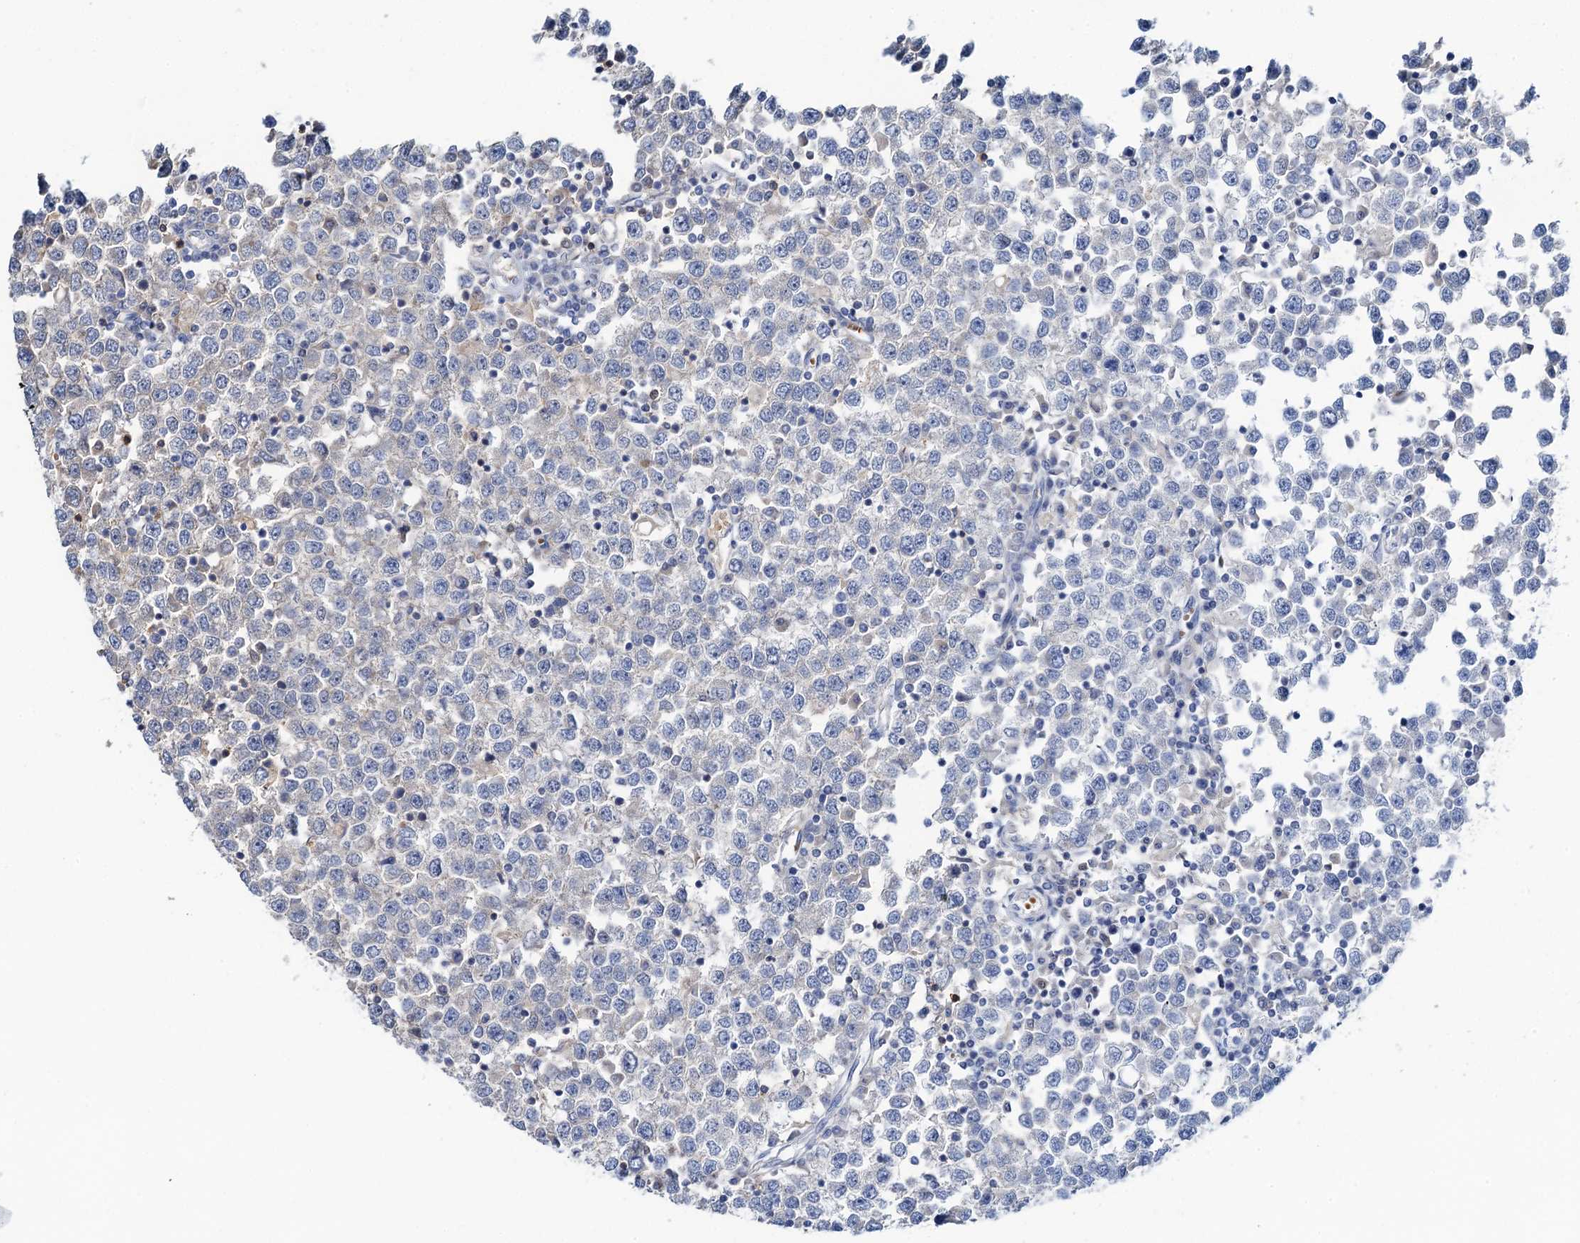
{"staining": {"intensity": "negative", "quantity": "none", "location": "none"}, "tissue": "testis cancer", "cell_type": "Tumor cells", "image_type": "cancer", "snomed": [{"axis": "morphology", "description": "Seminoma, NOS"}, {"axis": "topography", "description": "Testis"}], "caption": "This is an IHC photomicrograph of human testis seminoma. There is no expression in tumor cells.", "gene": "FAH", "patient": {"sex": "male", "age": 65}}